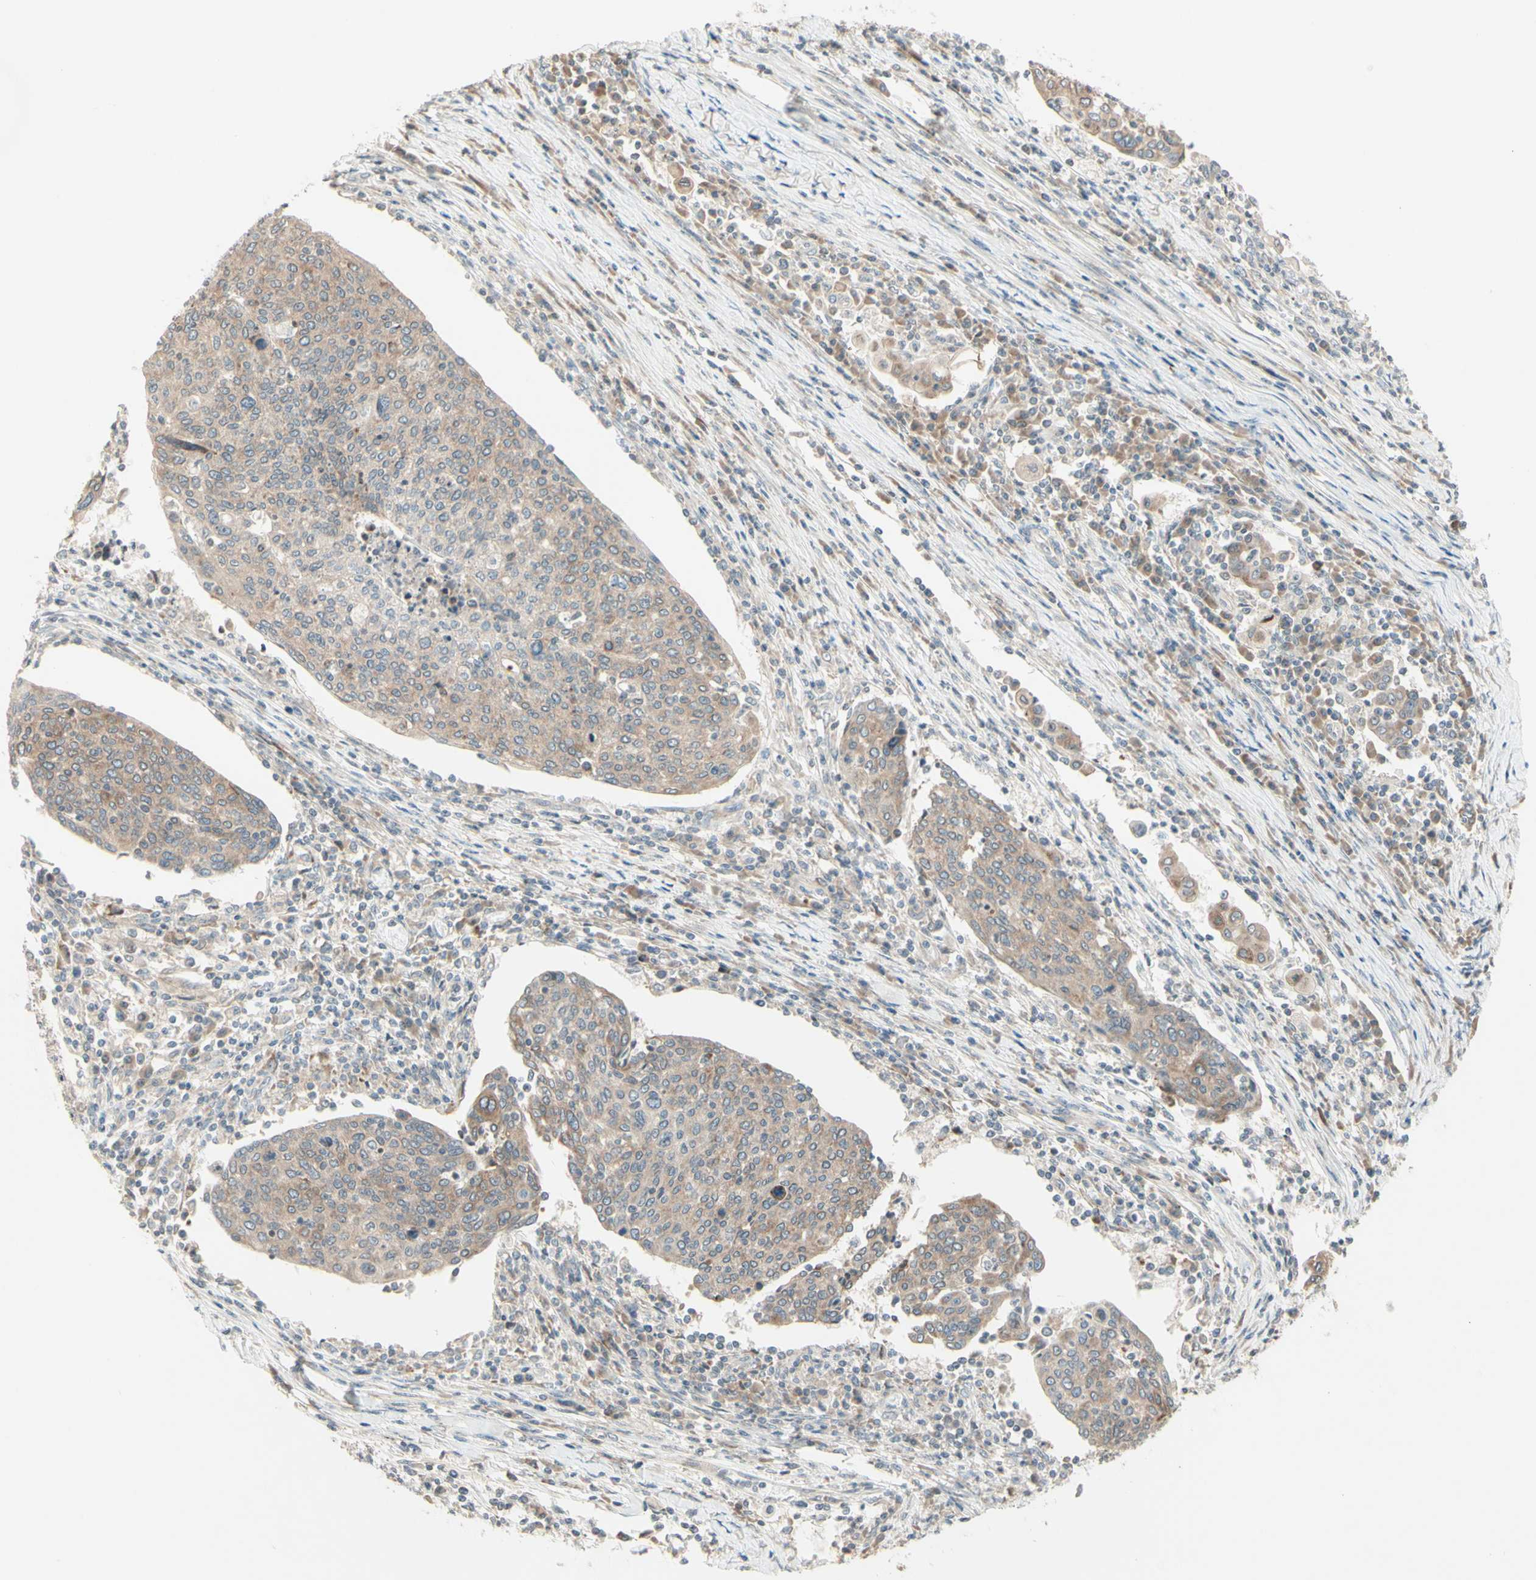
{"staining": {"intensity": "weak", "quantity": ">75%", "location": "cytoplasmic/membranous"}, "tissue": "cervical cancer", "cell_type": "Tumor cells", "image_type": "cancer", "snomed": [{"axis": "morphology", "description": "Squamous cell carcinoma, NOS"}, {"axis": "topography", "description": "Cervix"}], "caption": "IHC of squamous cell carcinoma (cervical) displays low levels of weak cytoplasmic/membranous staining in approximately >75% of tumor cells.", "gene": "ZW10", "patient": {"sex": "female", "age": 40}}